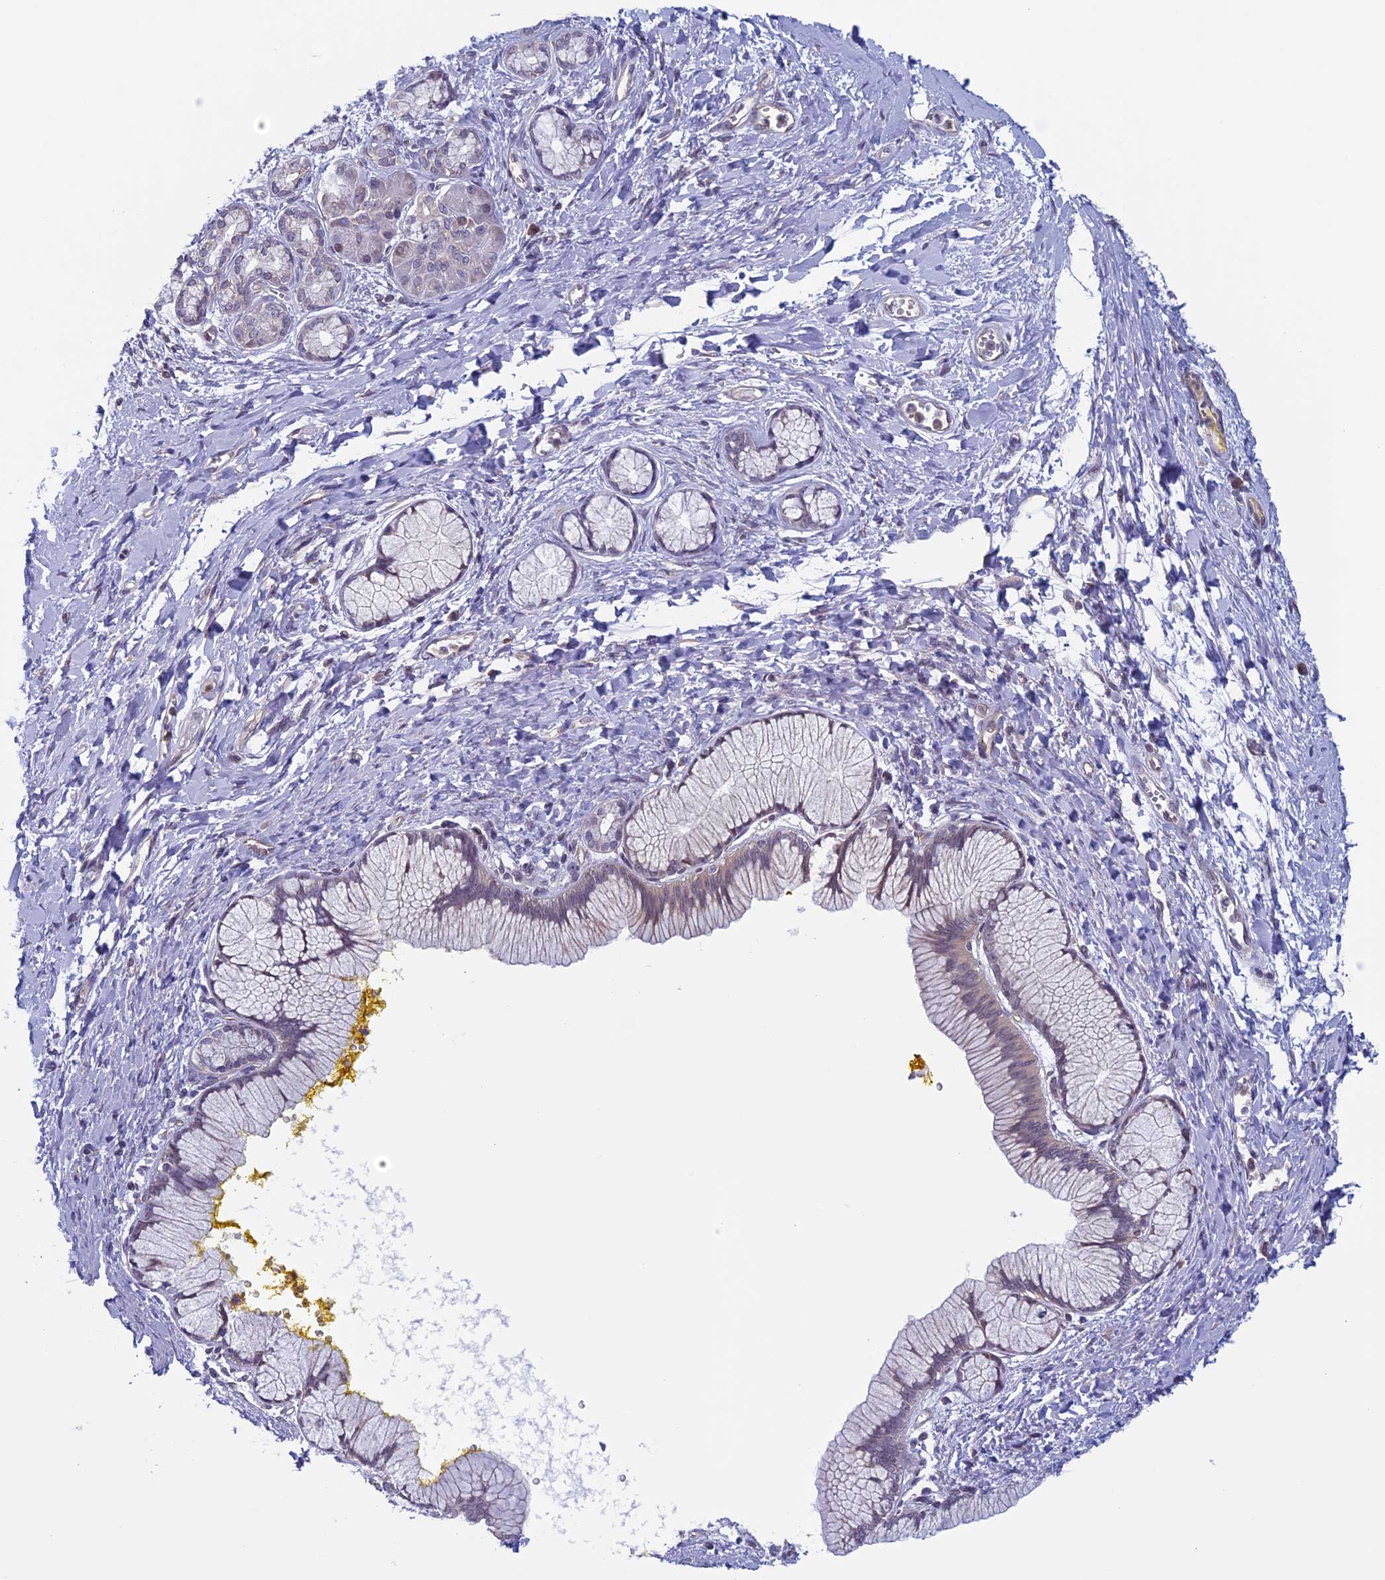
{"staining": {"intensity": "weak", "quantity": "<25%", "location": "cytoplasmic/membranous"}, "tissue": "pancreatic cancer", "cell_type": "Tumor cells", "image_type": "cancer", "snomed": [{"axis": "morphology", "description": "Adenocarcinoma, NOS"}, {"axis": "topography", "description": "Pancreas"}], "caption": "Tumor cells are negative for protein expression in human pancreatic adenocarcinoma.", "gene": "SLC1A6", "patient": {"sex": "male", "age": 58}}